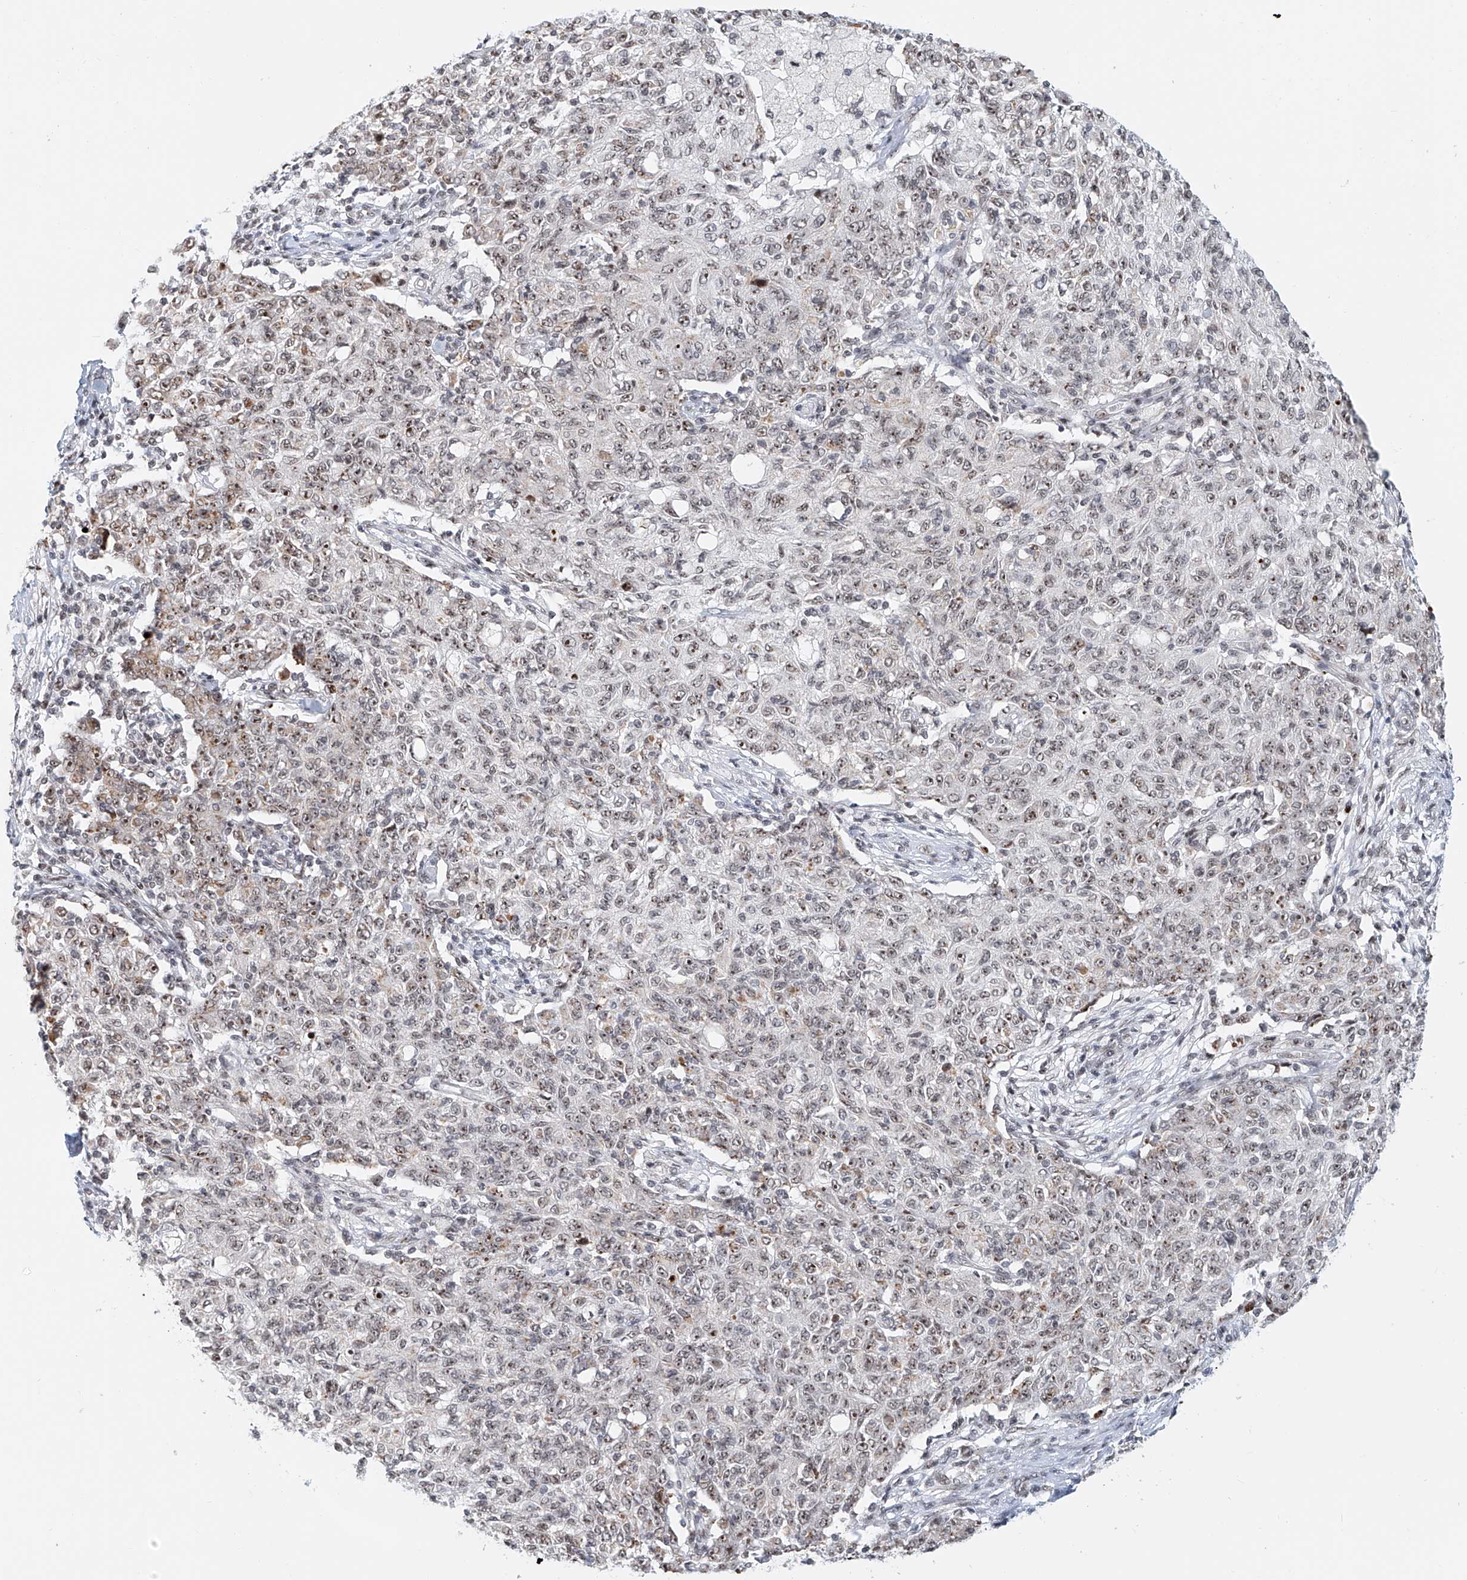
{"staining": {"intensity": "moderate", "quantity": "25%-75%", "location": "nuclear"}, "tissue": "ovarian cancer", "cell_type": "Tumor cells", "image_type": "cancer", "snomed": [{"axis": "morphology", "description": "Carcinoma, endometroid"}, {"axis": "topography", "description": "Ovary"}], "caption": "Immunohistochemical staining of human ovarian endometroid carcinoma shows moderate nuclear protein expression in approximately 25%-75% of tumor cells.", "gene": "PRUNE2", "patient": {"sex": "female", "age": 42}}